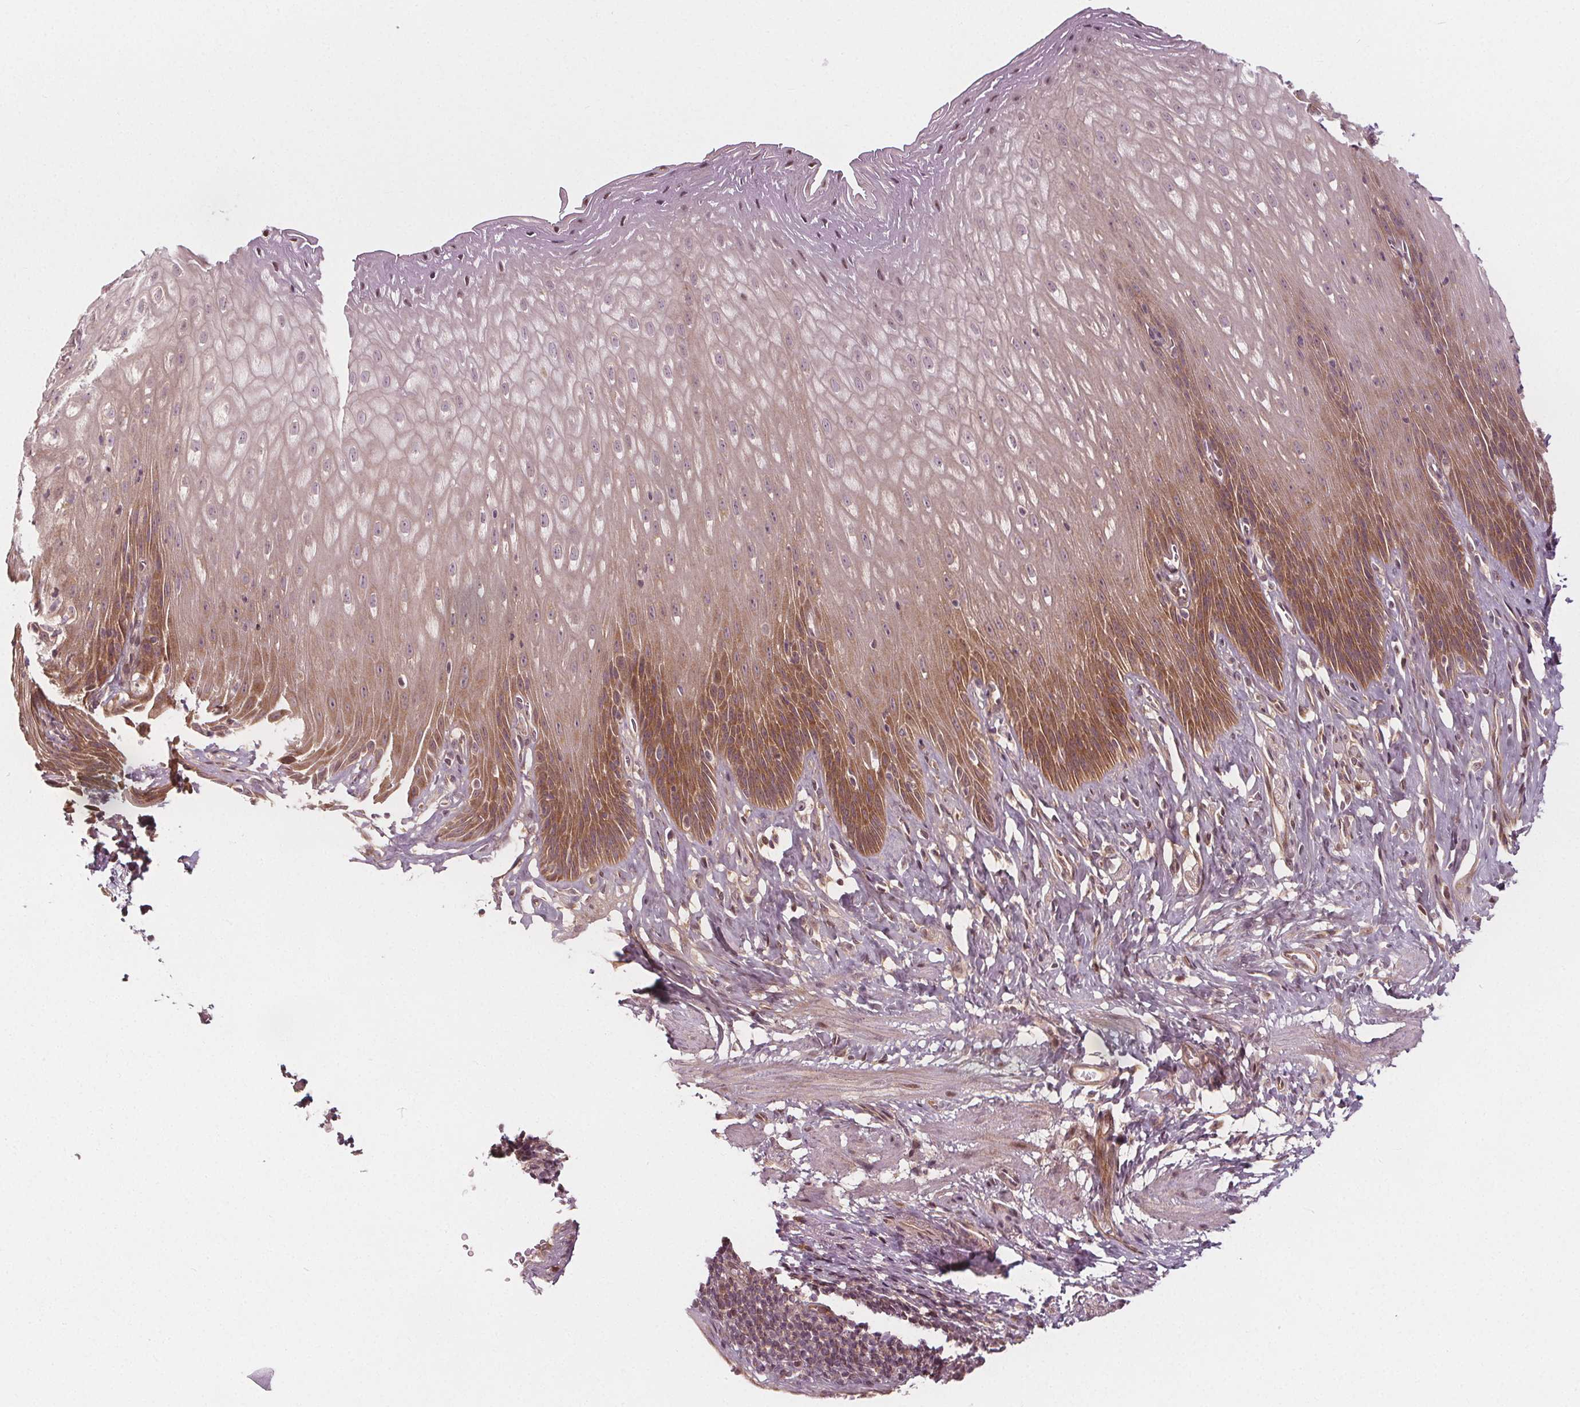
{"staining": {"intensity": "moderate", "quantity": "25%-75%", "location": "cytoplasmic/membranous"}, "tissue": "esophagus", "cell_type": "Squamous epithelial cells", "image_type": "normal", "snomed": [{"axis": "morphology", "description": "Normal tissue, NOS"}, {"axis": "topography", "description": "Esophagus"}], "caption": "The image displays a brown stain indicating the presence of a protein in the cytoplasmic/membranous of squamous epithelial cells in esophagus. The protein of interest is stained brown, and the nuclei are stained in blue (DAB (3,3'-diaminobenzidine) IHC with brightfield microscopy, high magnification).", "gene": "AKT1S1", "patient": {"sex": "female", "age": 61}}